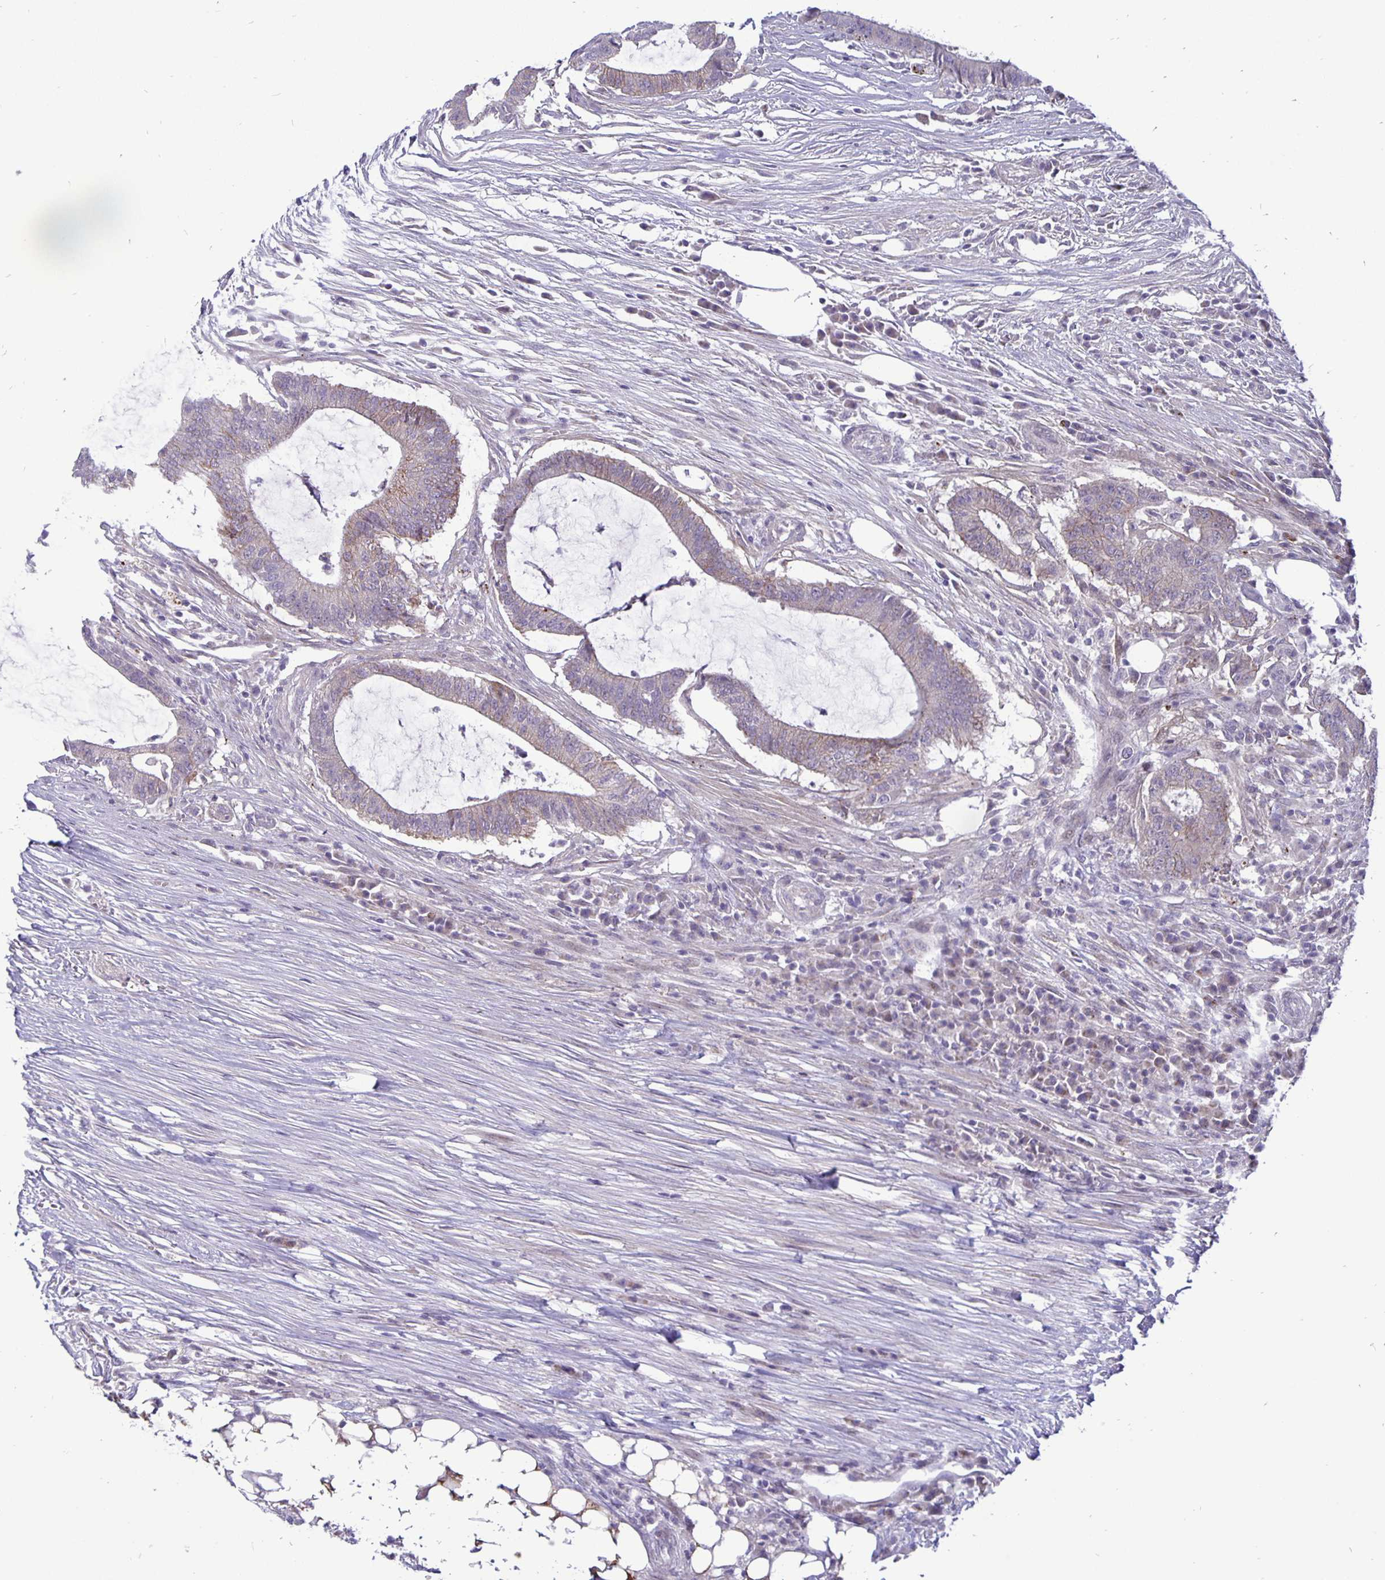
{"staining": {"intensity": "negative", "quantity": "none", "location": "none"}, "tissue": "colorectal cancer", "cell_type": "Tumor cells", "image_type": "cancer", "snomed": [{"axis": "morphology", "description": "Adenocarcinoma, NOS"}, {"axis": "topography", "description": "Colon"}], "caption": "An immunohistochemistry (IHC) image of colorectal adenocarcinoma is shown. There is no staining in tumor cells of colorectal adenocarcinoma.", "gene": "ERBB2", "patient": {"sex": "female", "age": 43}}